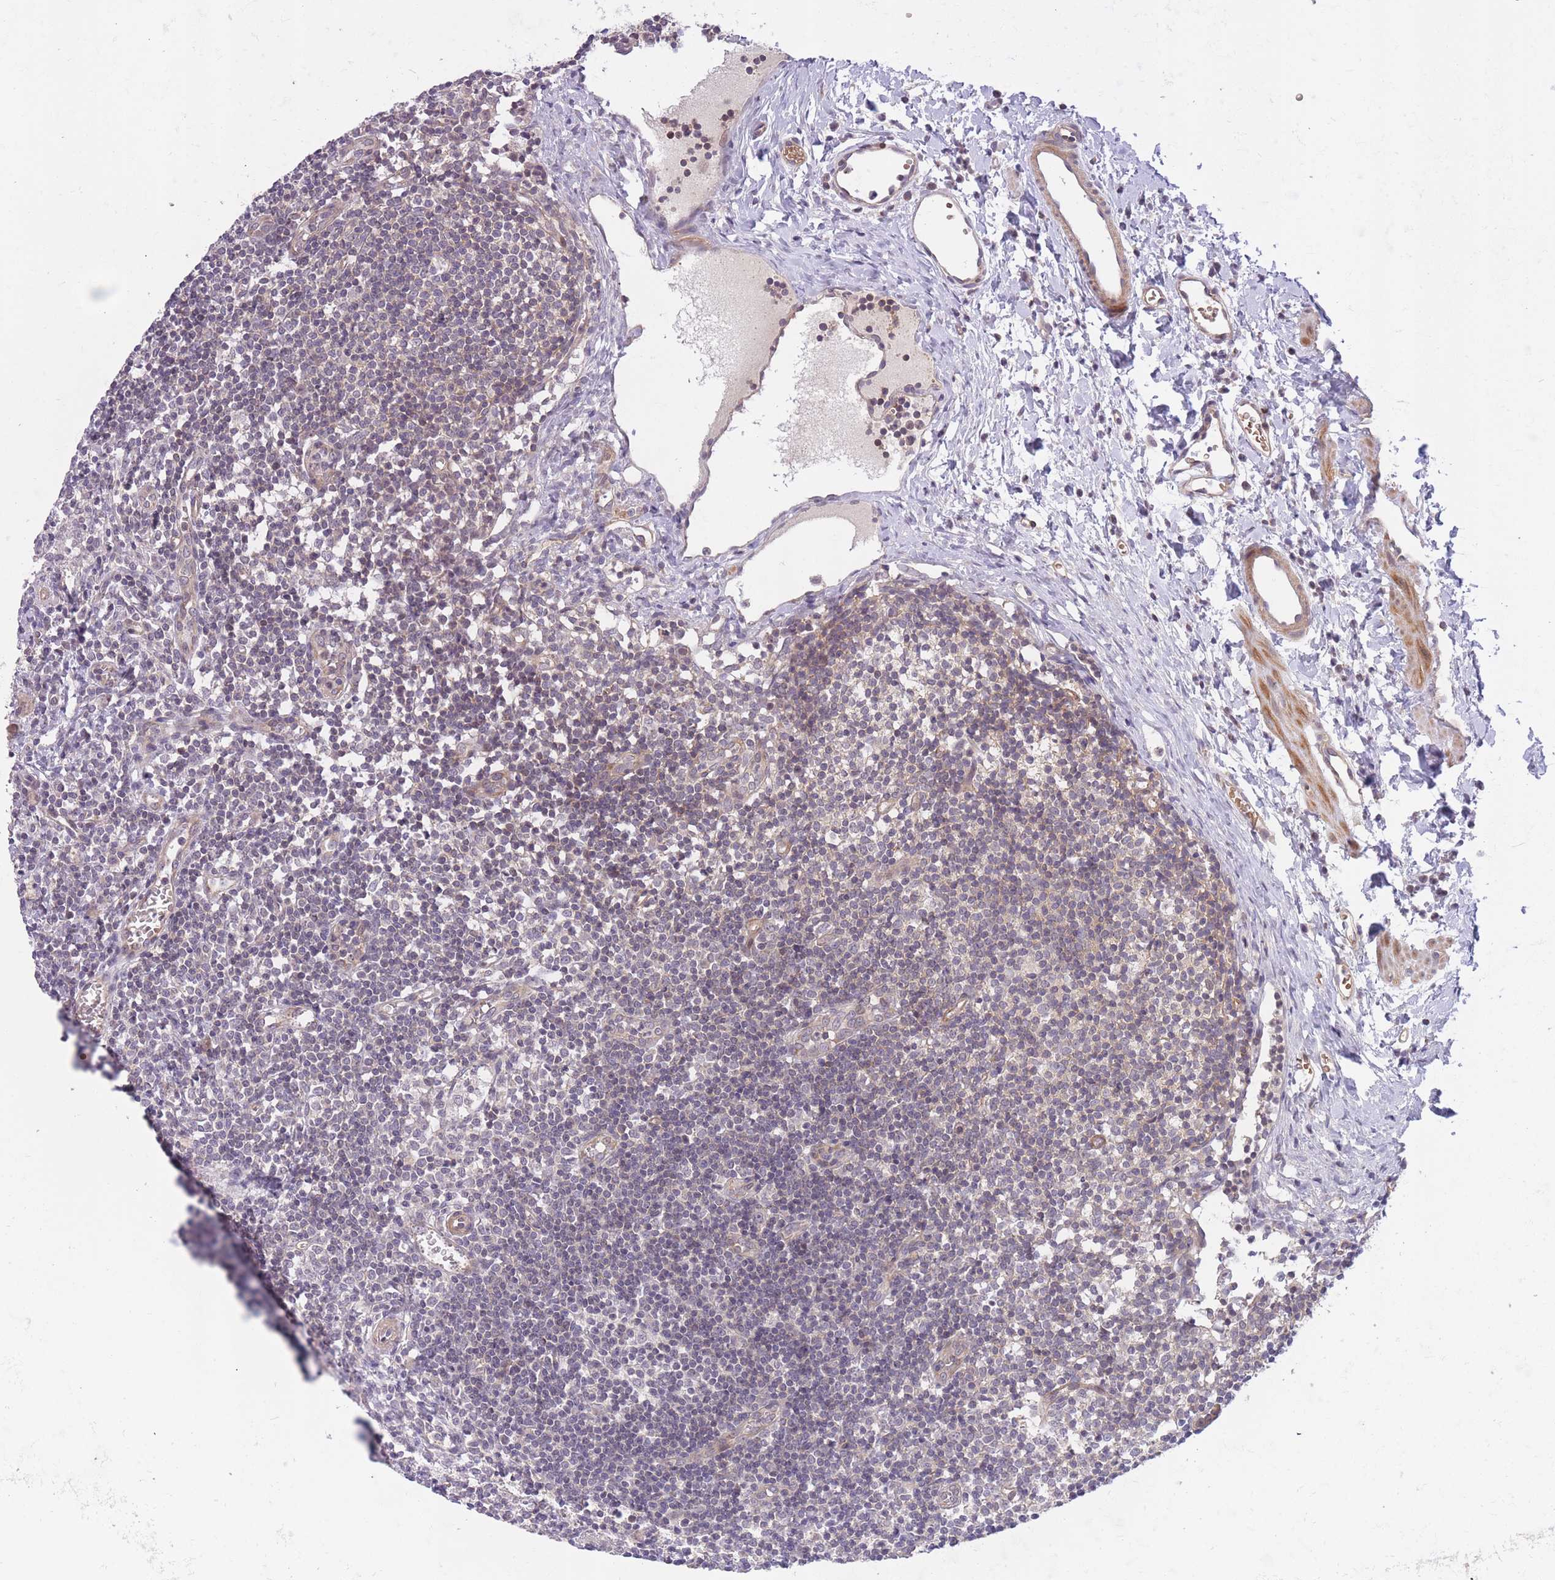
{"staining": {"intensity": "negative", "quantity": "none", "location": "none"}, "tissue": "lymph node", "cell_type": "Germinal center cells", "image_type": "normal", "snomed": [{"axis": "morphology", "description": "Normal tissue, NOS"}, {"axis": "topography", "description": "Lymph node"}], "caption": "Normal lymph node was stained to show a protein in brown. There is no significant positivity in germinal center cells. (DAB immunohistochemistry visualized using brightfield microscopy, high magnification).", "gene": "FUT3", "patient": {"sex": "female", "age": 37}}